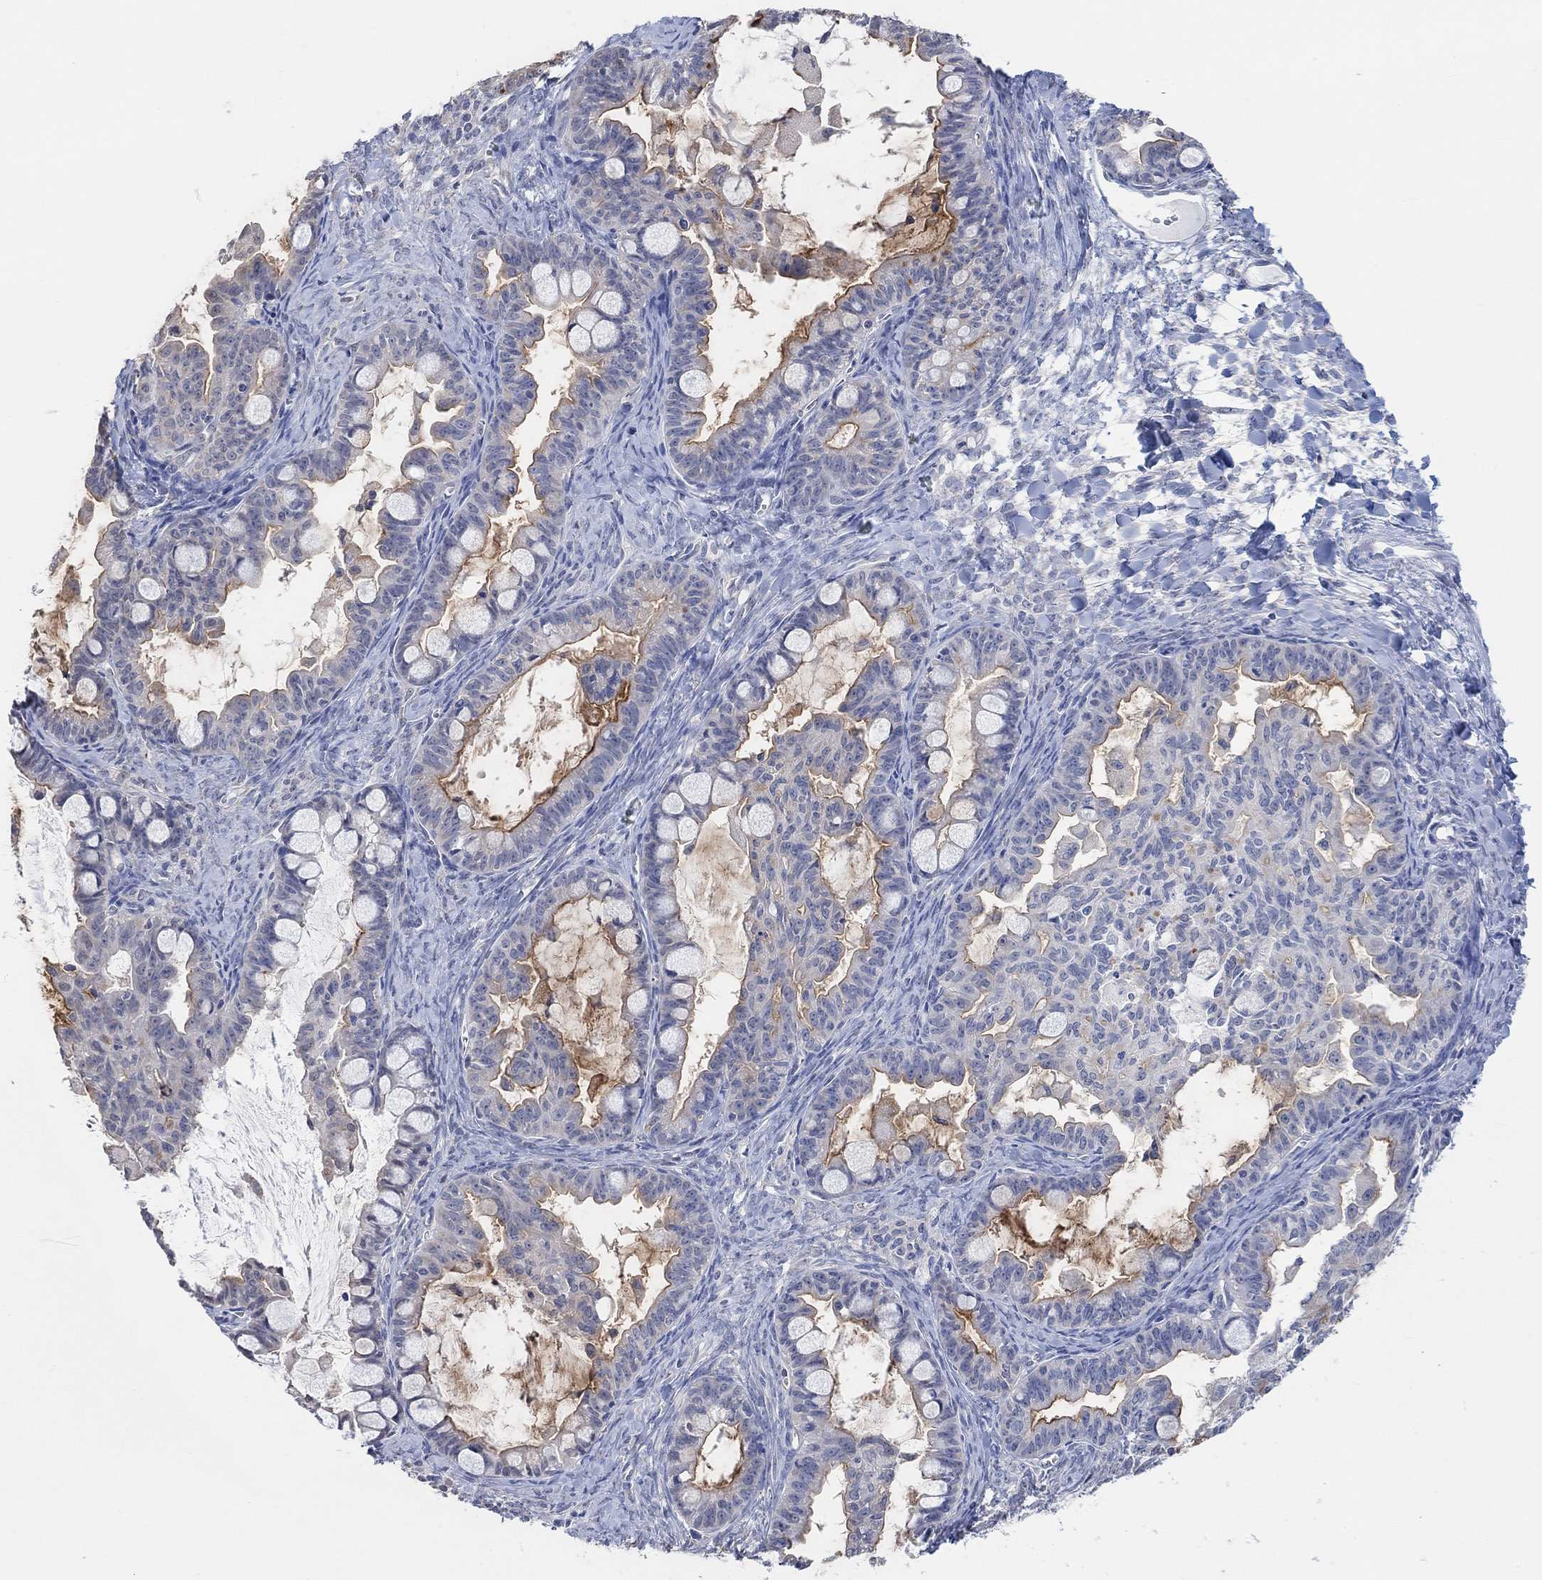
{"staining": {"intensity": "strong", "quantity": "<25%", "location": "cytoplasmic/membranous"}, "tissue": "ovarian cancer", "cell_type": "Tumor cells", "image_type": "cancer", "snomed": [{"axis": "morphology", "description": "Cystadenocarcinoma, mucinous, NOS"}, {"axis": "topography", "description": "Ovary"}], "caption": "Strong cytoplasmic/membranous expression for a protein is identified in about <25% of tumor cells of ovarian cancer using immunohistochemistry (IHC).", "gene": "MUC1", "patient": {"sex": "female", "age": 63}}